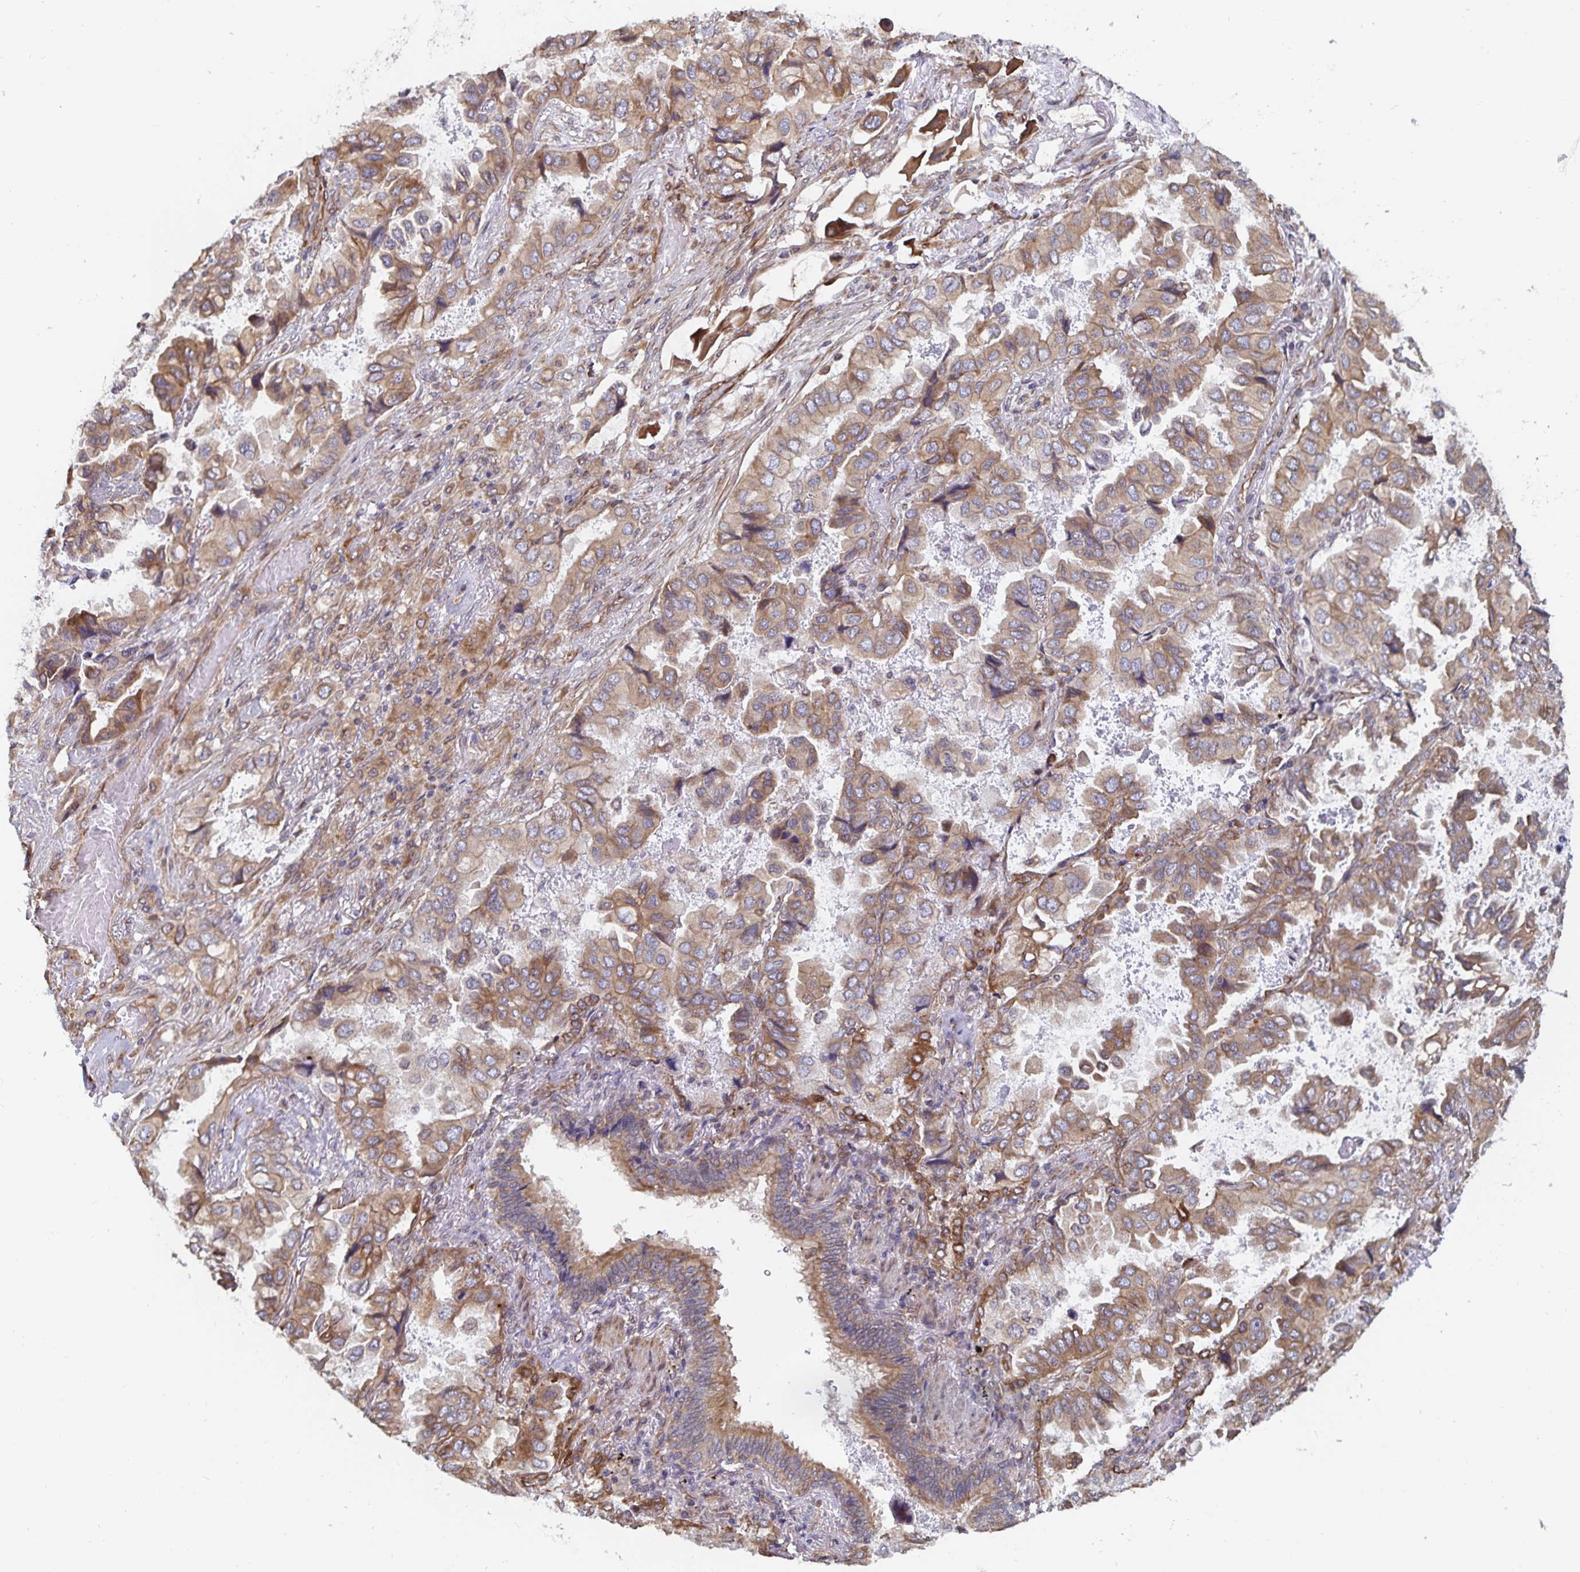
{"staining": {"intensity": "moderate", "quantity": ">75%", "location": "cytoplasmic/membranous"}, "tissue": "lung cancer", "cell_type": "Tumor cells", "image_type": "cancer", "snomed": [{"axis": "morphology", "description": "Aneuploidy"}, {"axis": "morphology", "description": "Adenocarcinoma, NOS"}, {"axis": "morphology", "description": "Adenocarcinoma, metastatic, NOS"}, {"axis": "topography", "description": "Lymph node"}, {"axis": "topography", "description": "Lung"}], "caption": "Protein staining reveals moderate cytoplasmic/membranous positivity in about >75% of tumor cells in lung adenocarcinoma. (Stains: DAB (3,3'-diaminobenzidine) in brown, nuclei in blue, Microscopy: brightfield microscopy at high magnification).", "gene": "BCAP29", "patient": {"sex": "female", "age": 48}}